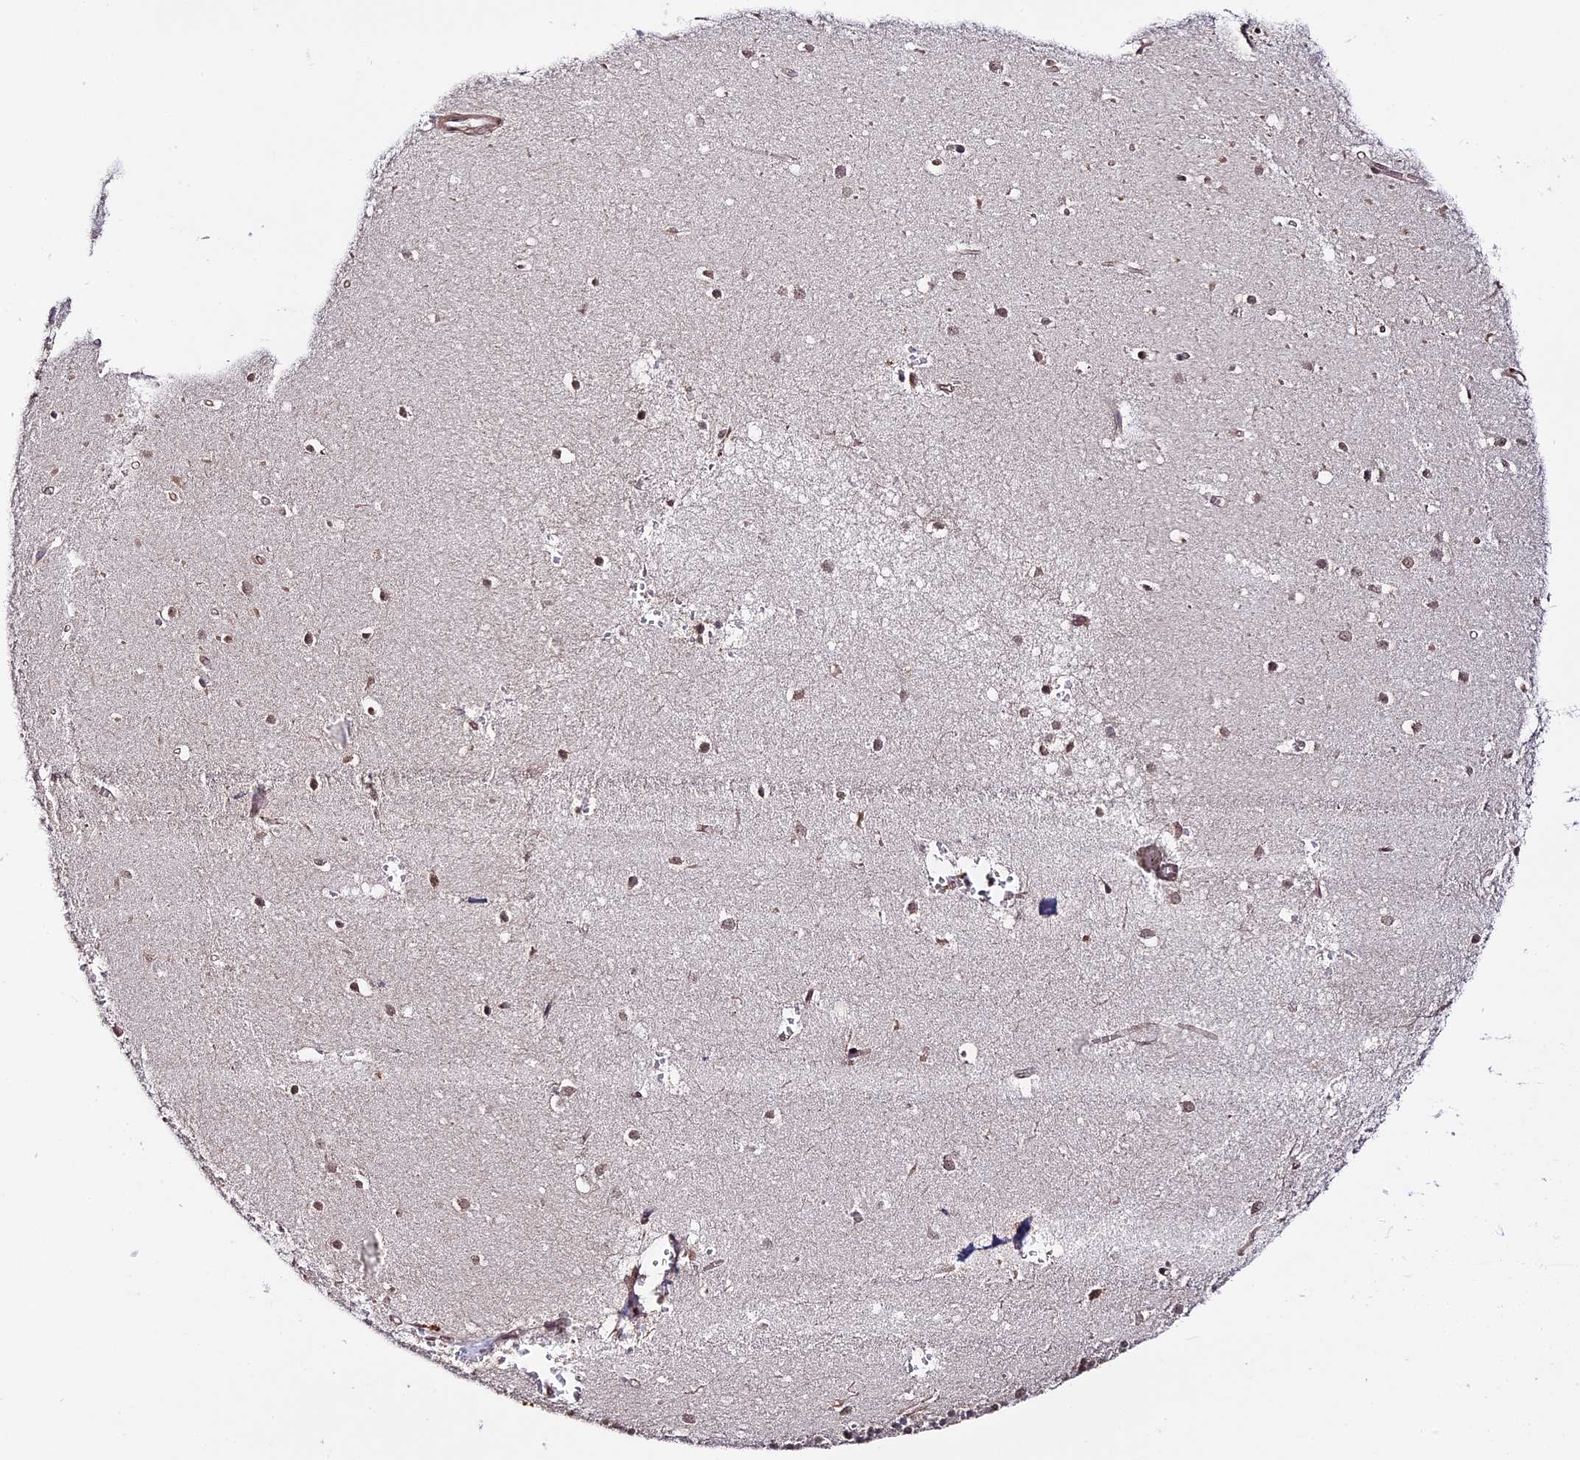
{"staining": {"intensity": "negative", "quantity": "none", "location": "none"}, "tissue": "cerebellum", "cell_type": "Cells in granular layer", "image_type": "normal", "snomed": [{"axis": "morphology", "description": "Normal tissue, NOS"}, {"axis": "topography", "description": "Cerebellum"}], "caption": "Immunohistochemical staining of unremarkable human cerebellum demonstrates no significant positivity in cells in granular layer. (Brightfield microscopy of DAB immunohistochemistry (IHC) at high magnification).", "gene": "IMPACT", "patient": {"sex": "male", "age": 54}}